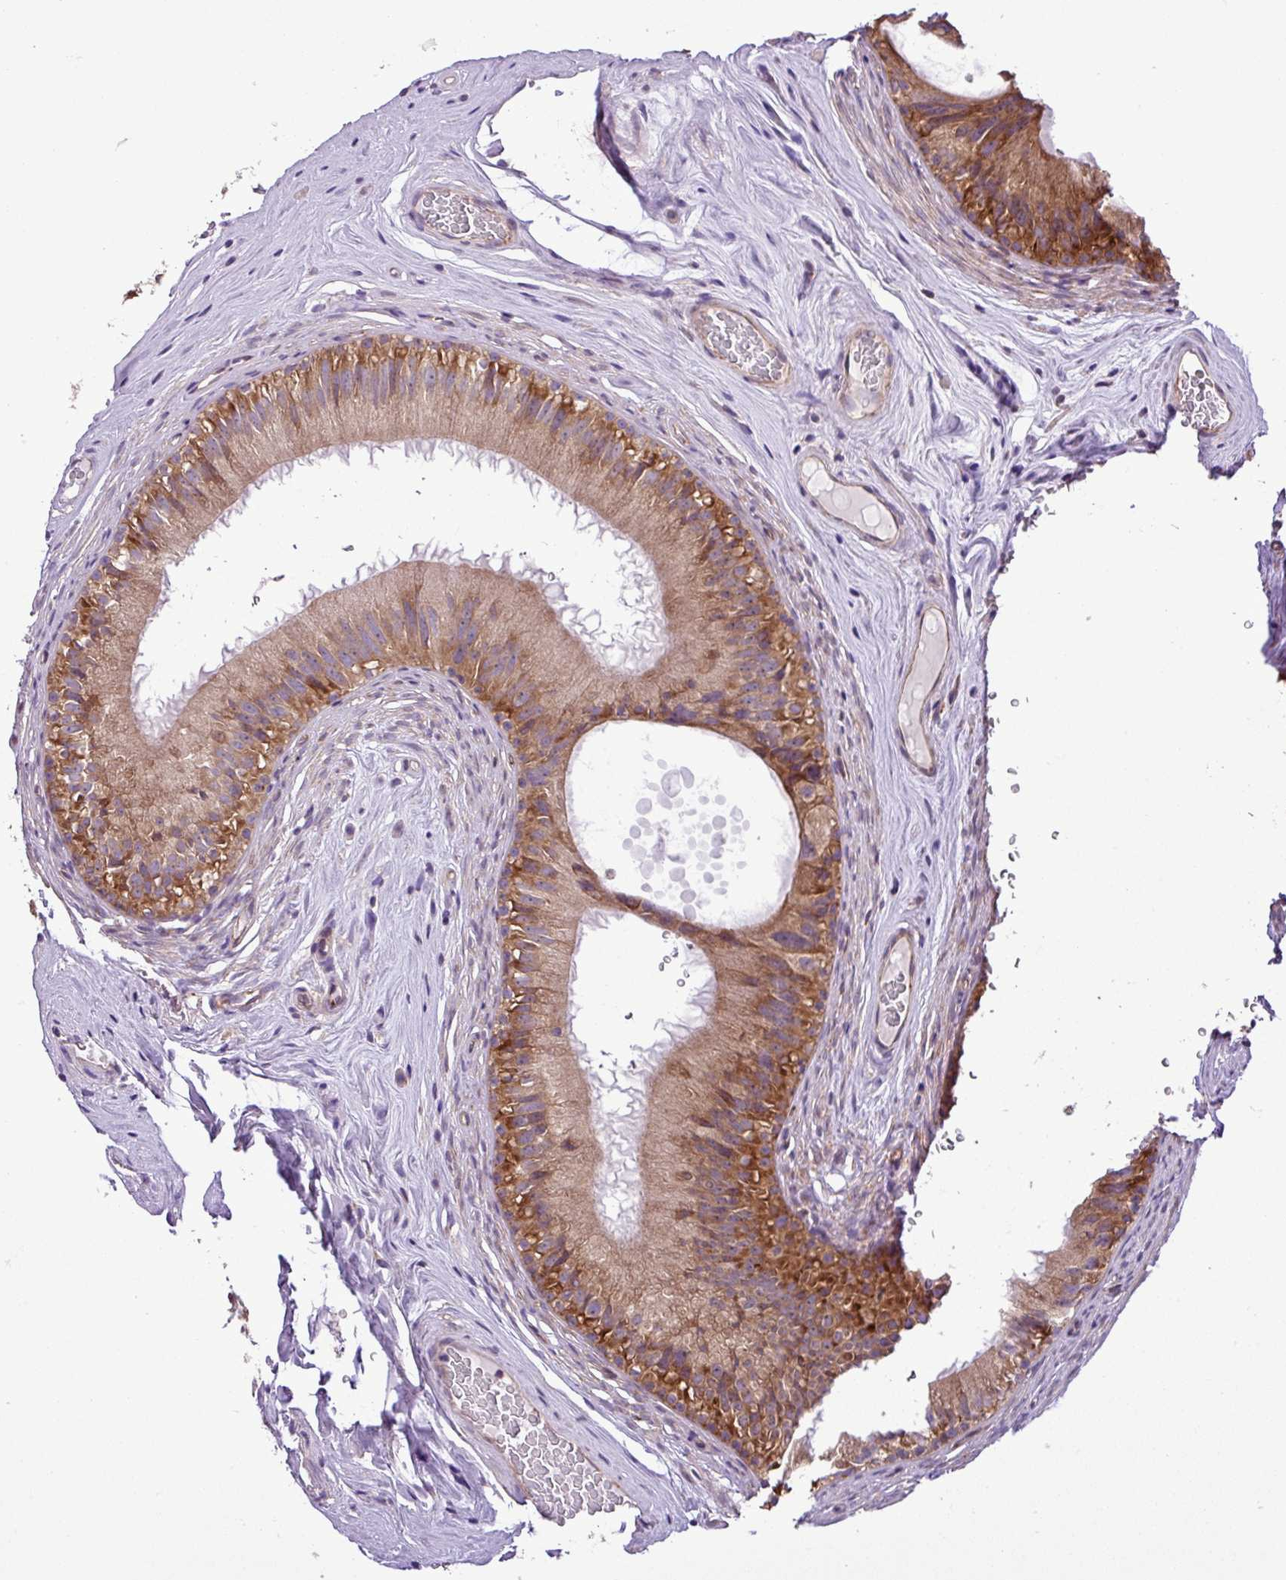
{"staining": {"intensity": "moderate", "quantity": ">75%", "location": "cytoplasmic/membranous"}, "tissue": "epididymis", "cell_type": "Glandular cells", "image_type": "normal", "snomed": [{"axis": "morphology", "description": "Normal tissue, NOS"}, {"axis": "topography", "description": "Epididymis"}], "caption": "Immunohistochemistry (IHC) photomicrograph of benign epididymis: epididymis stained using IHC reveals medium levels of moderate protein expression localized specifically in the cytoplasmic/membranous of glandular cells, appearing as a cytoplasmic/membranous brown color.", "gene": "RPL13", "patient": {"sex": "male", "age": 45}}